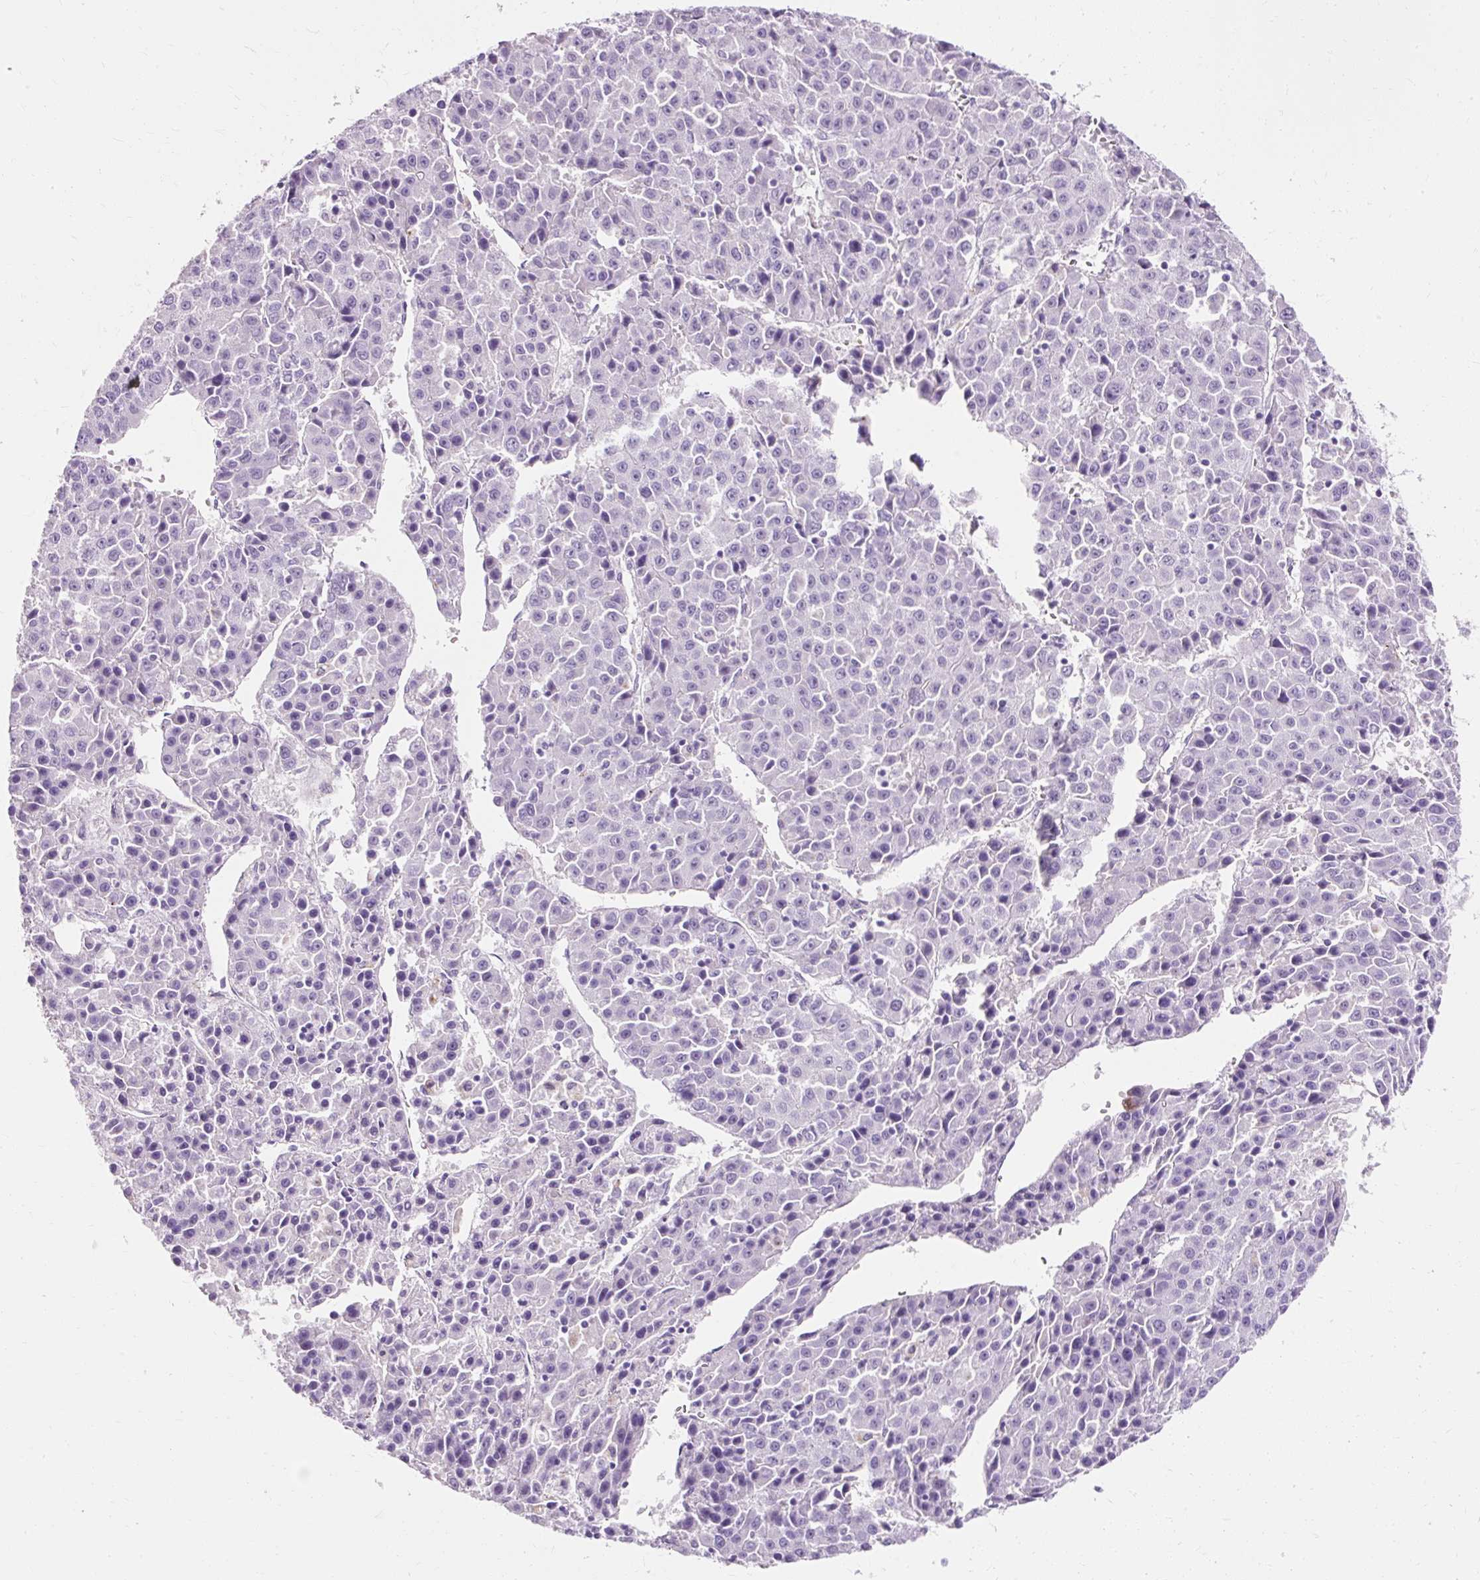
{"staining": {"intensity": "negative", "quantity": "none", "location": "none"}, "tissue": "liver cancer", "cell_type": "Tumor cells", "image_type": "cancer", "snomed": [{"axis": "morphology", "description": "Carcinoma, Hepatocellular, NOS"}, {"axis": "topography", "description": "Liver"}], "caption": "IHC photomicrograph of neoplastic tissue: human liver cancer (hepatocellular carcinoma) stained with DAB (3,3'-diaminobenzidine) shows no significant protein positivity in tumor cells.", "gene": "CLDN25", "patient": {"sex": "female", "age": 53}}